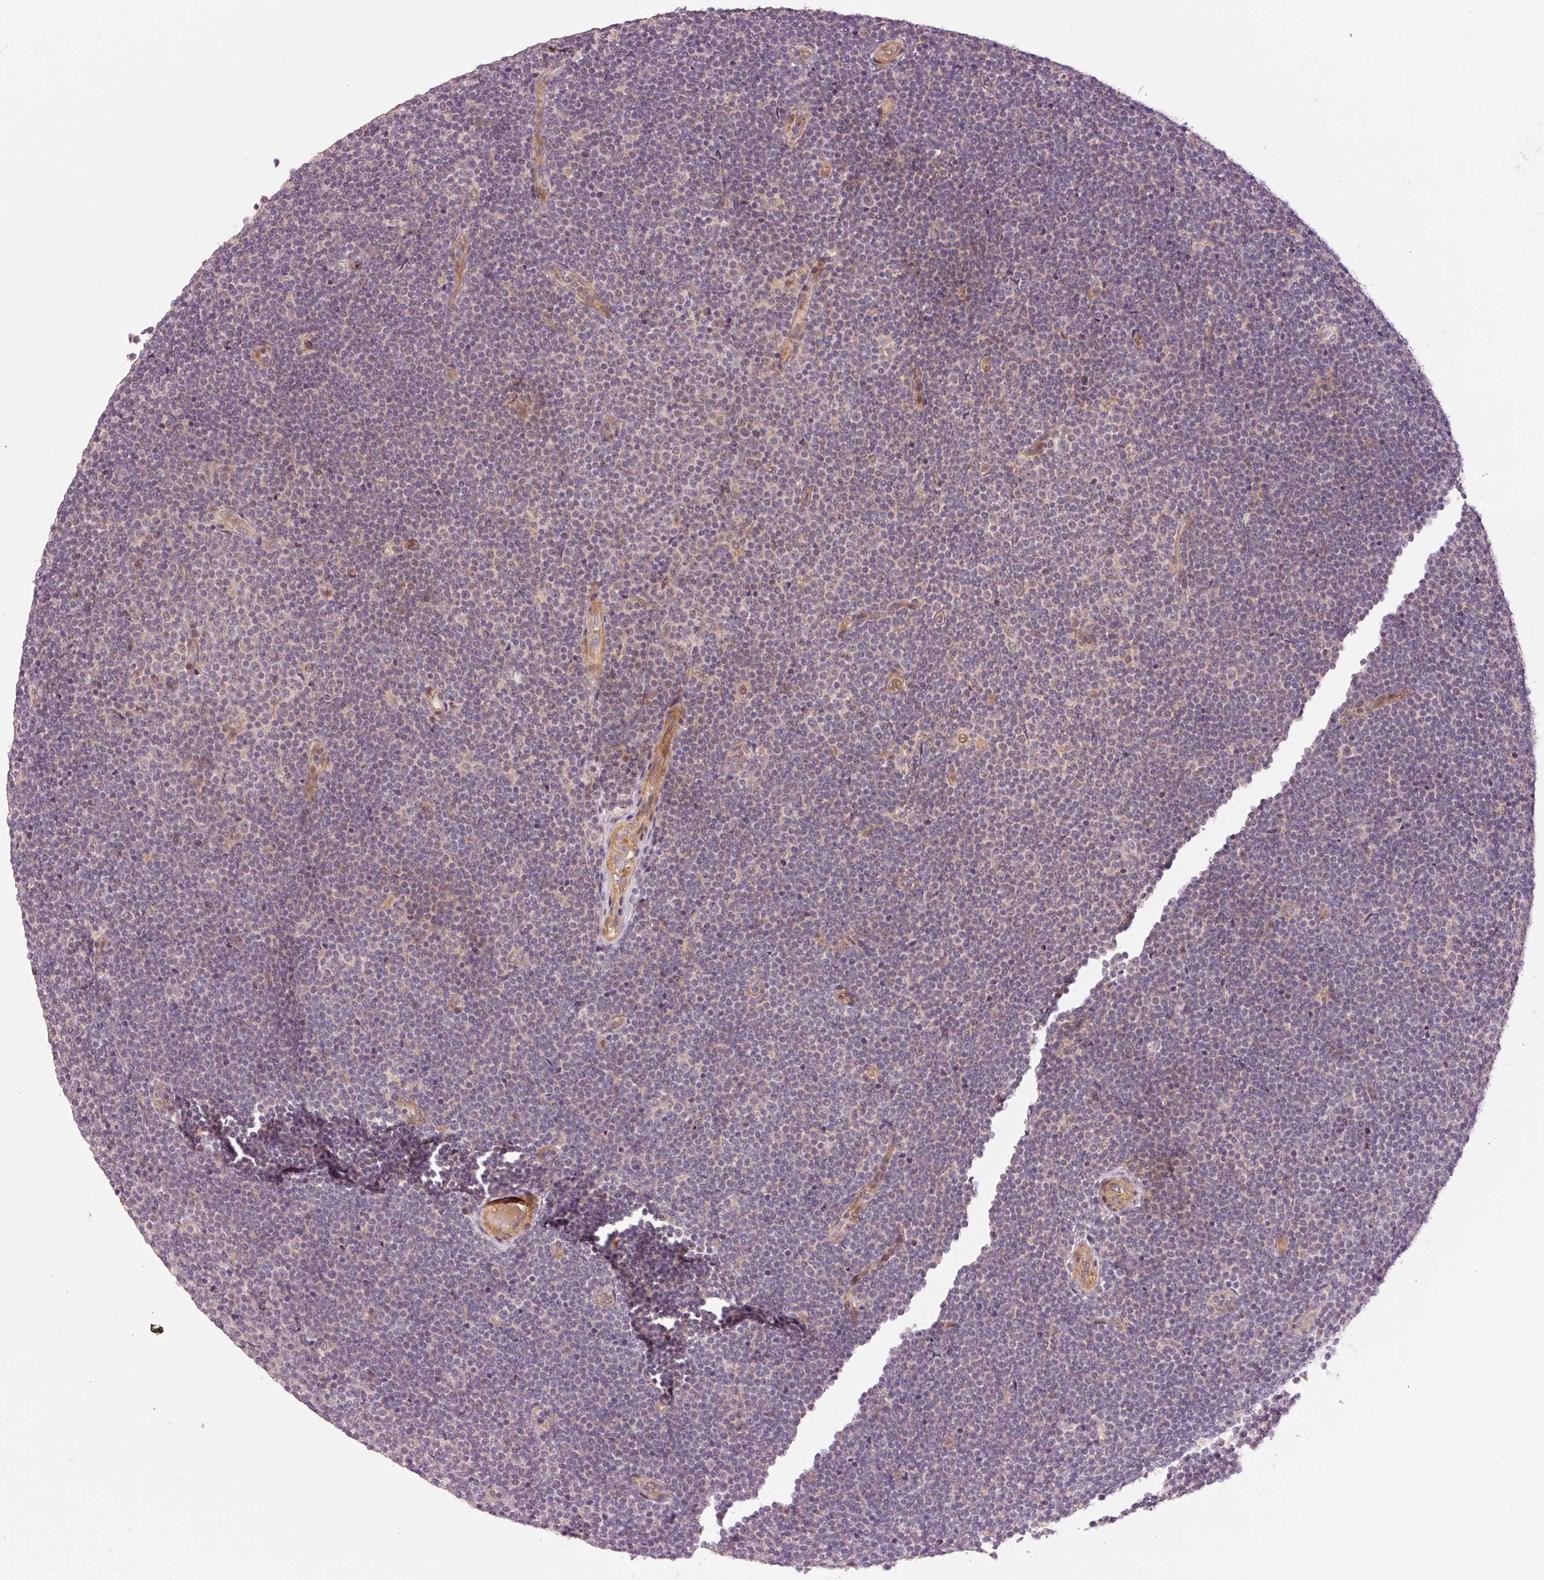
{"staining": {"intensity": "negative", "quantity": "none", "location": "none"}, "tissue": "lymphoma", "cell_type": "Tumor cells", "image_type": "cancer", "snomed": [{"axis": "morphology", "description": "Malignant lymphoma, non-Hodgkin's type, Low grade"}, {"axis": "topography", "description": "Lymph node"}], "caption": "IHC photomicrograph of neoplastic tissue: lymphoma stained with DAB reveals no significant protein staining in tumor cells.", "gene": "SLC29A3", "patient": {"sex": "male", "age": 48}}